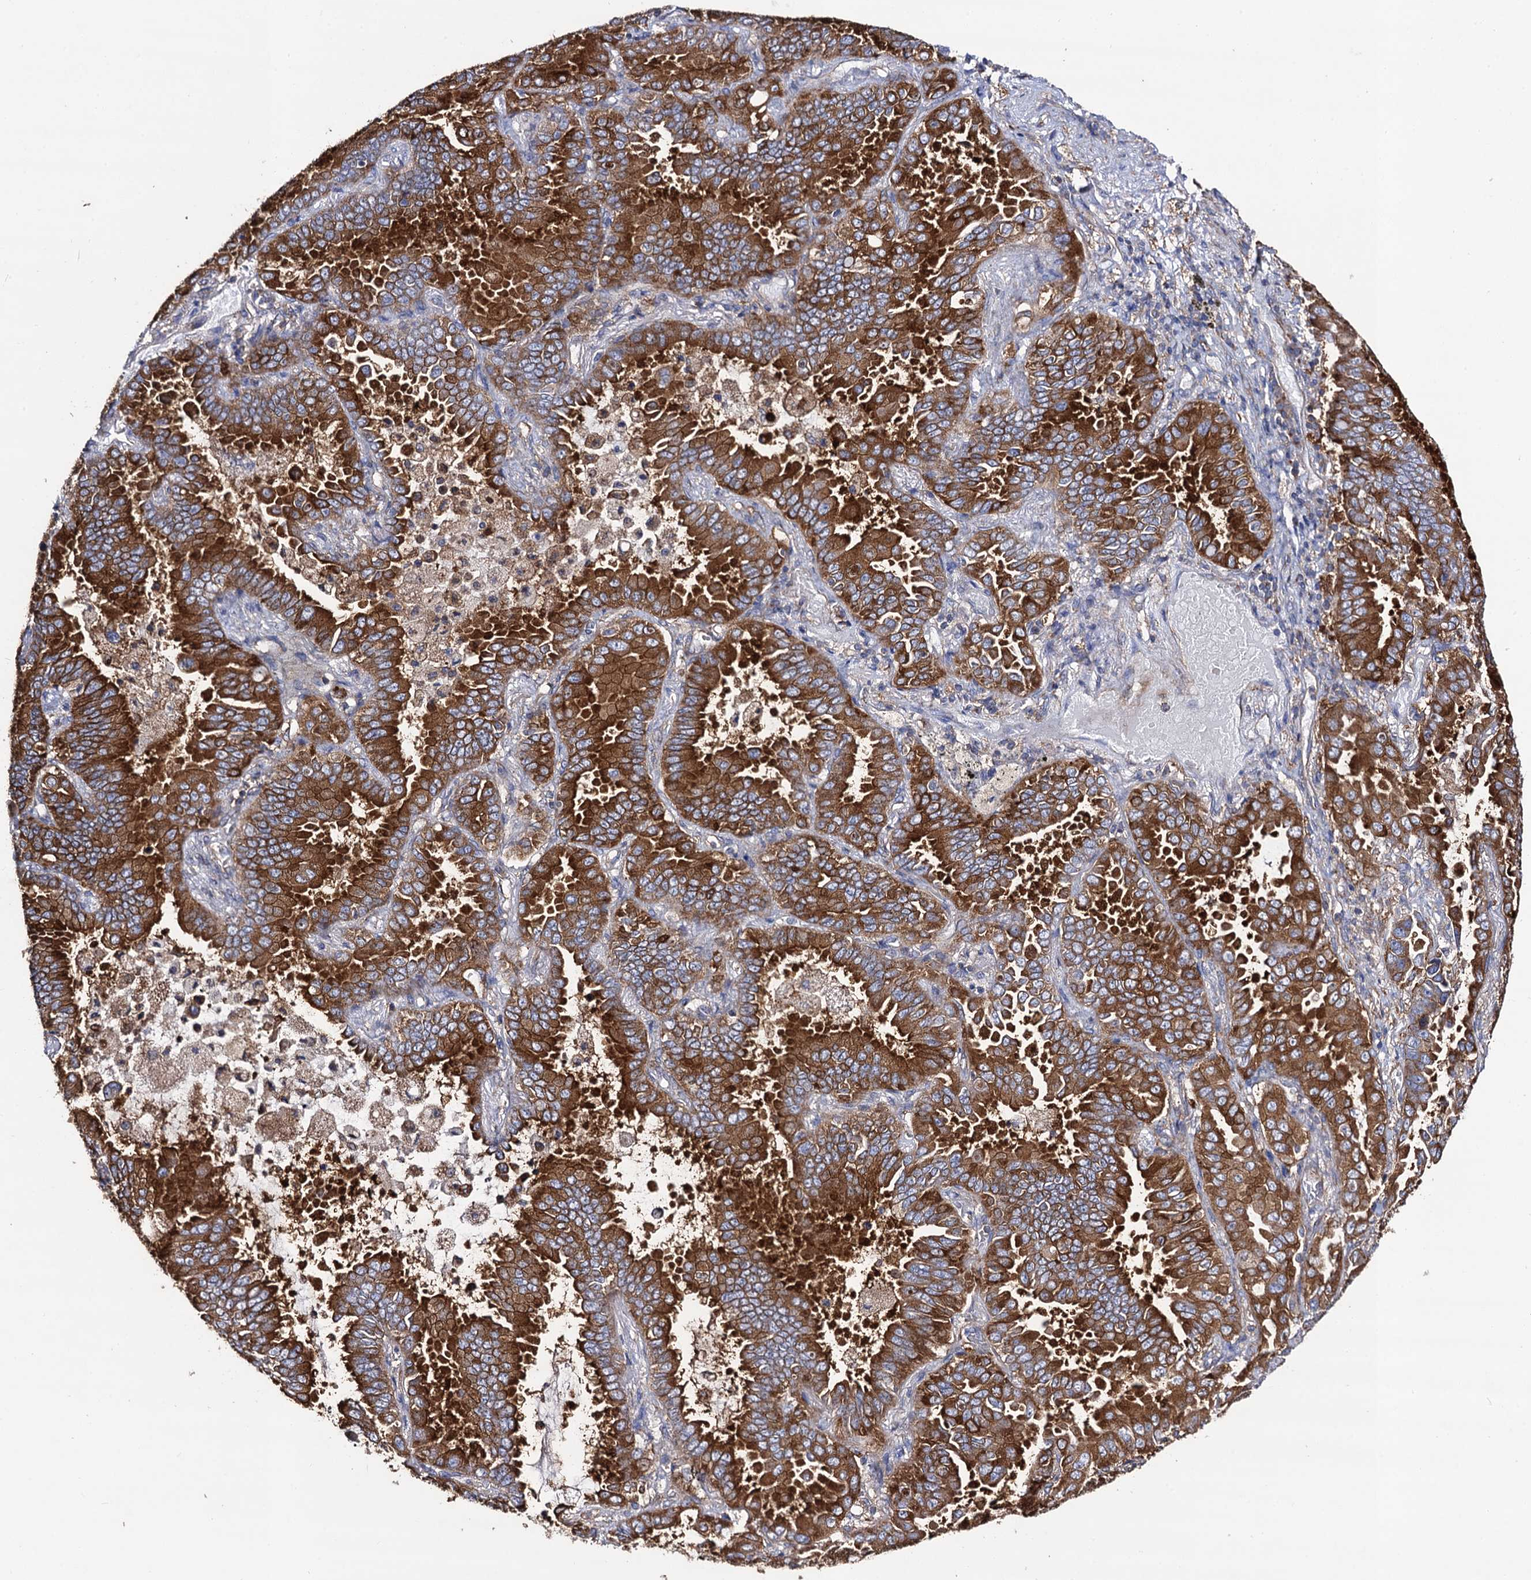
{"staining": {"intensity": "strong", "quantity": ">75%", "location": "cytoplasmic/membranous"}, "tissue": "lung cancer", "cell_type": "Tumor cells", "image_type": "cancer", "snomed": [{"axis": "morphology", "description": "Adenocarcinoma, NOS"}, {"axis": "topography", "description": "Lung"}], "caption": "Lung cancer stained with IHC shows strong cytoplasmic/membranous positivity in approximately >75% of tumor cells. (Stains: DAB (3,3'-diaminobenzidine) in brown, nuclei in blue, Microscopy: brightfield microscopy at high magnification).", "gene": "DYDC1", "patient": {"sex": "male", "age": 64}}